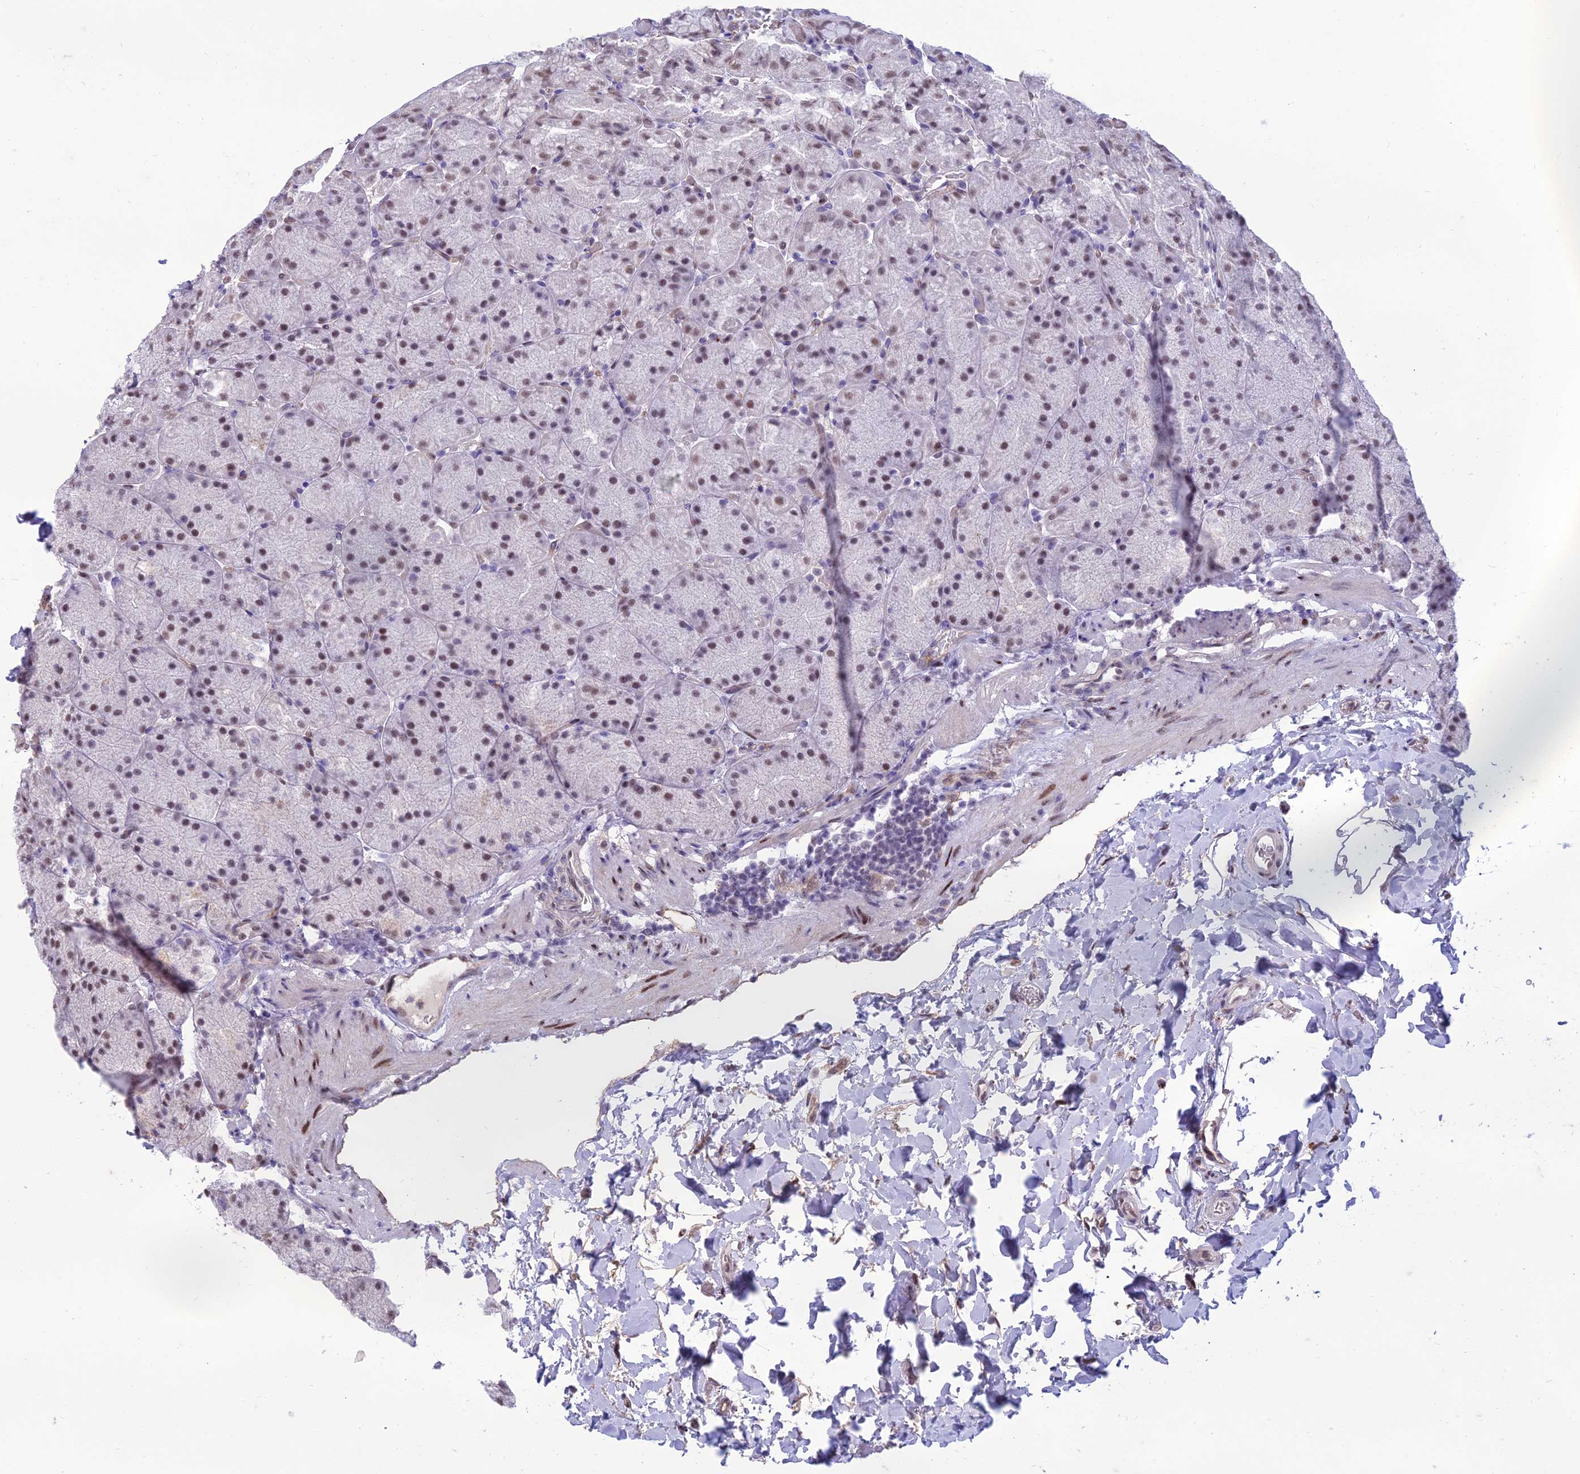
{"staining": {"intensity": "moderate", "quantity": "25%-75%", "location": "nuclear"}, "tissue": "stomach", "cell_type": "Glandular cells", "image_type": "normal", "snomed": [{"axis": "morphology", "description": "Normal tissue, NOS"}, {"axis": "topography", "description": "Stomach, upper"}, {"axis": "topography", "description": "Stomach, lower"}], "caption": "Unremarkable stomach demonstrates moderate nuclear staining in about 25%-75% of glandular cells.", "gene": "RANBP3", "patient": {"sex": "male", "age": 67}}